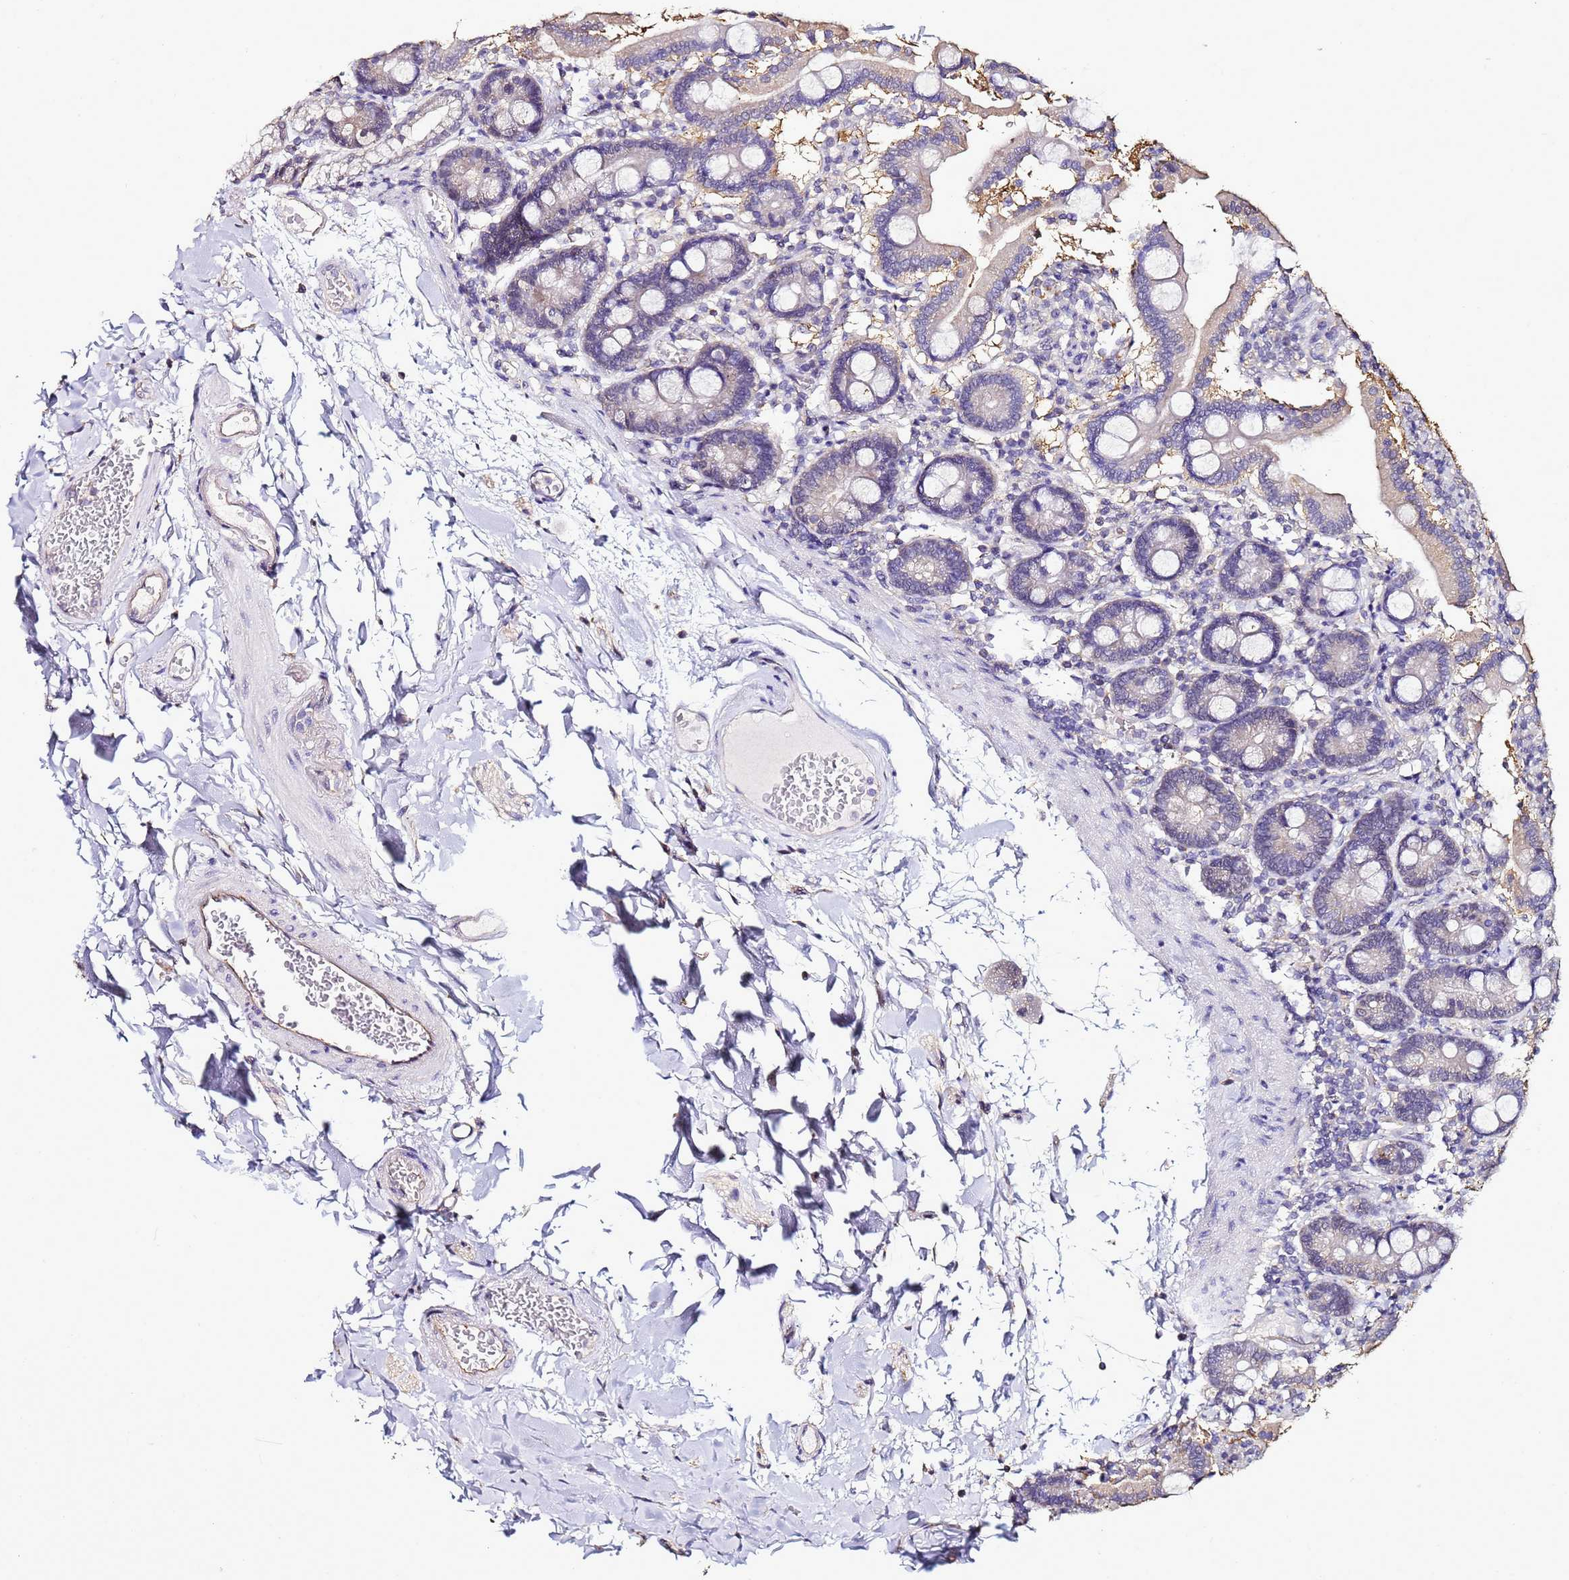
{"staining": {"intensity": "weak", "quantity": "25%-75%", "location": "cytoplasmic/membranous"}, "tissue": "duodenum", "cell_type": "Glandular cells", "image_type": "normal", "snomed": [{"axis": "morphology", "description": "Normal tissue, NOS"}, {"axis": "topography", "description": "Duodenum"}], "caption": "This photomicrograph reveals immunohistochemistry staining of unremarkable duodenum, with low weak cytoplasmic/membranous staining in approximately 25%-75% of glandular cells.", "gene": "ENOPH1", "patient": {"sex": "male", "age": 55}}